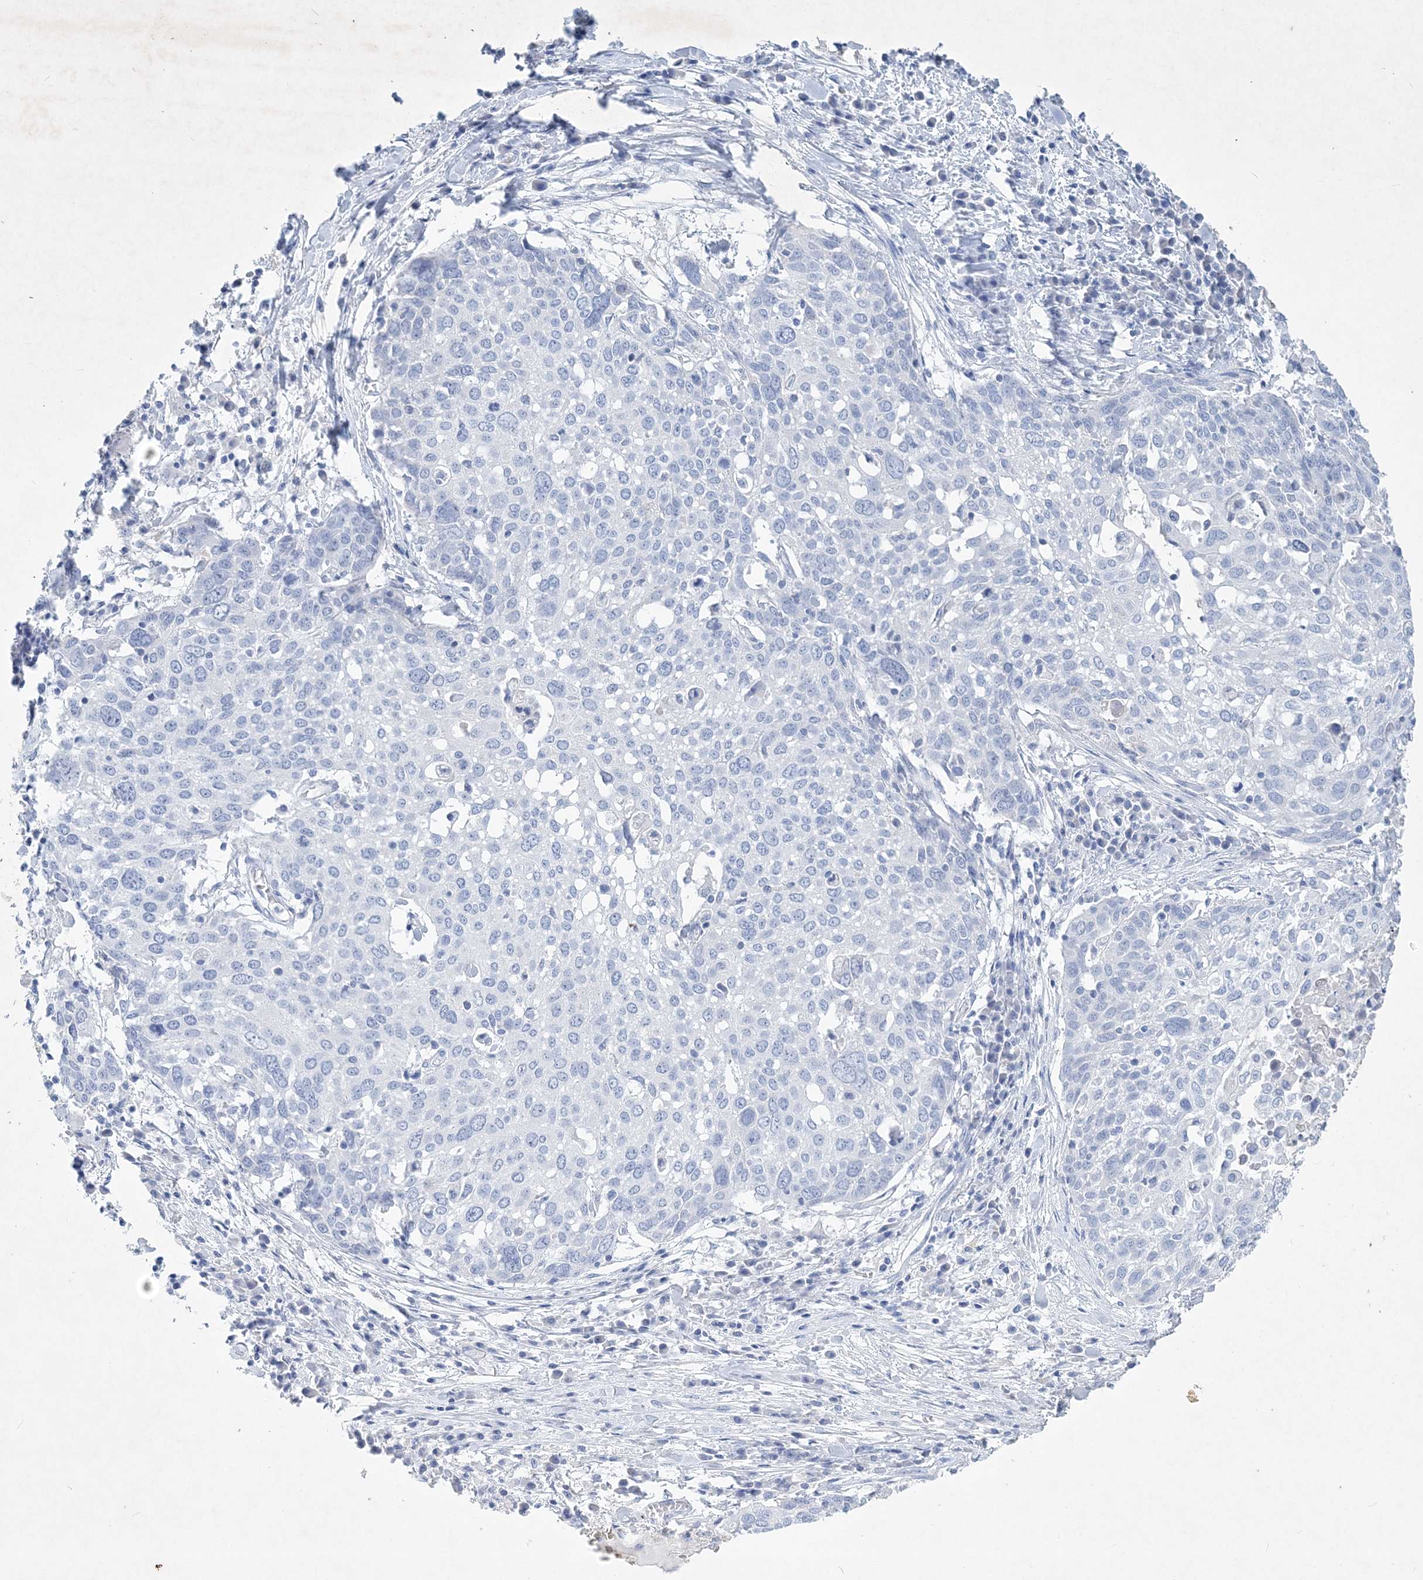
{"staining": {"intensity": "negative", "quantity": "none", "location": "none"}, "tissue": "lung cancer", "cell_type": "Tumor cells", "image_type": "cancer", "snomed": [{"axis": "morphology", "description": "Squamous cell carcinoma, NOS"}, {"axis": "topography", "description": "Lung"}], "caption": "Lung cancer (squamous cell carcinoma) was stained to show a protein in brown. There is no significant expression in tumor cells.", "gene": "COPS8", "patient": {"sex": "male", "age": 65}}